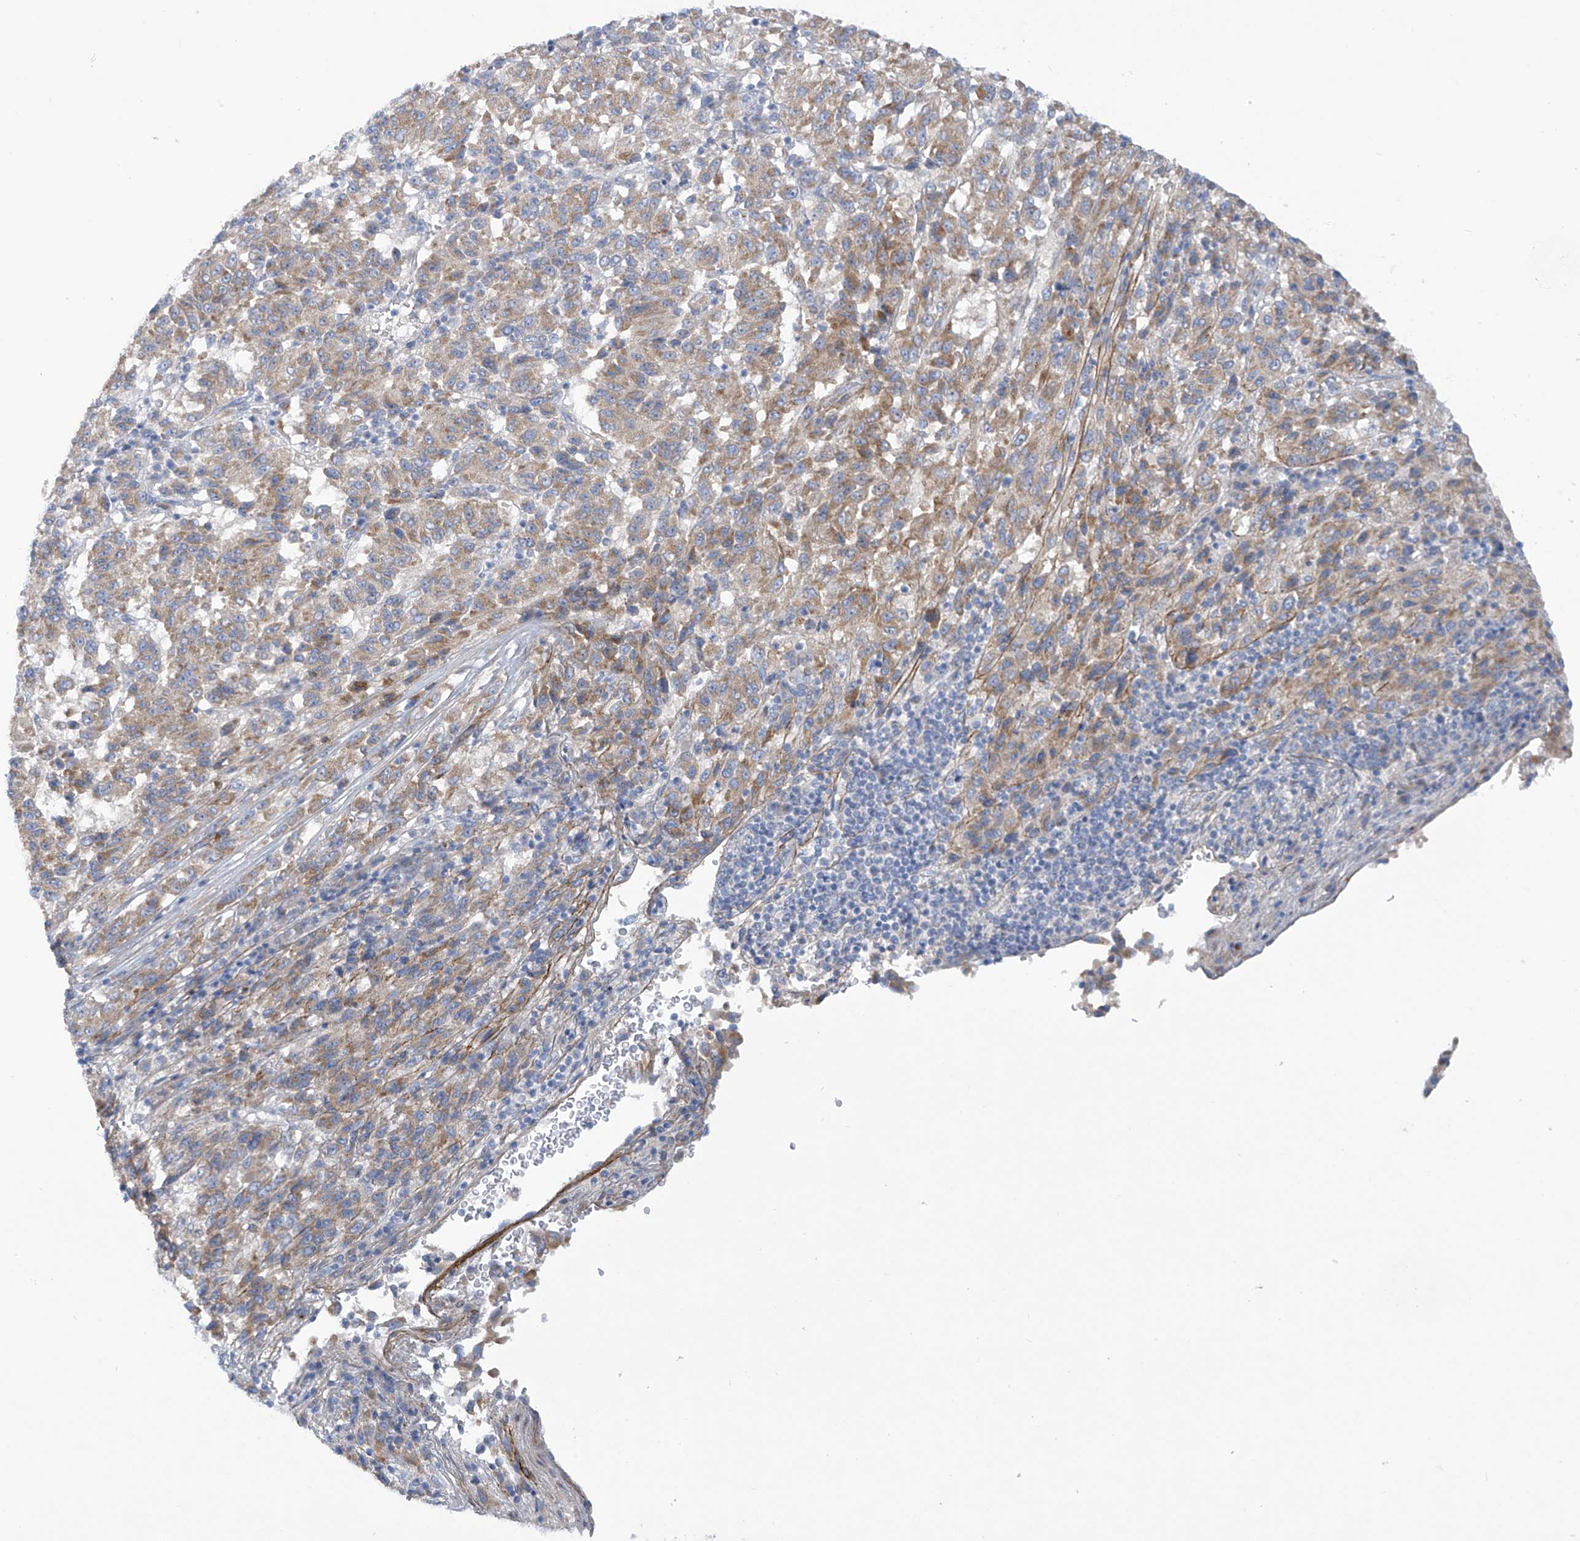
{"staining": {"intensity": "moderate", "quantity": "25%-75%", "location": "cytoplasmic/membranous"}, "tissue": "melanoma", "cell_type": "Tumor cells", "image_type": "cancer", "snomed": [{"axis": "morphology", "description": "Malignant melanoma, Metastatic site"}, {"axis": "topography", "description": "Lung"}], "caption": "Moderate cytoplasmic/membranous protein positivity is present in about 25%-75% of tumor cells in melanoma. (DAB IHC, brown staining for protein, blue staining for nuclei).", "gene": "TRMT2B", "patient": {"sex": "male", "age": 64}}